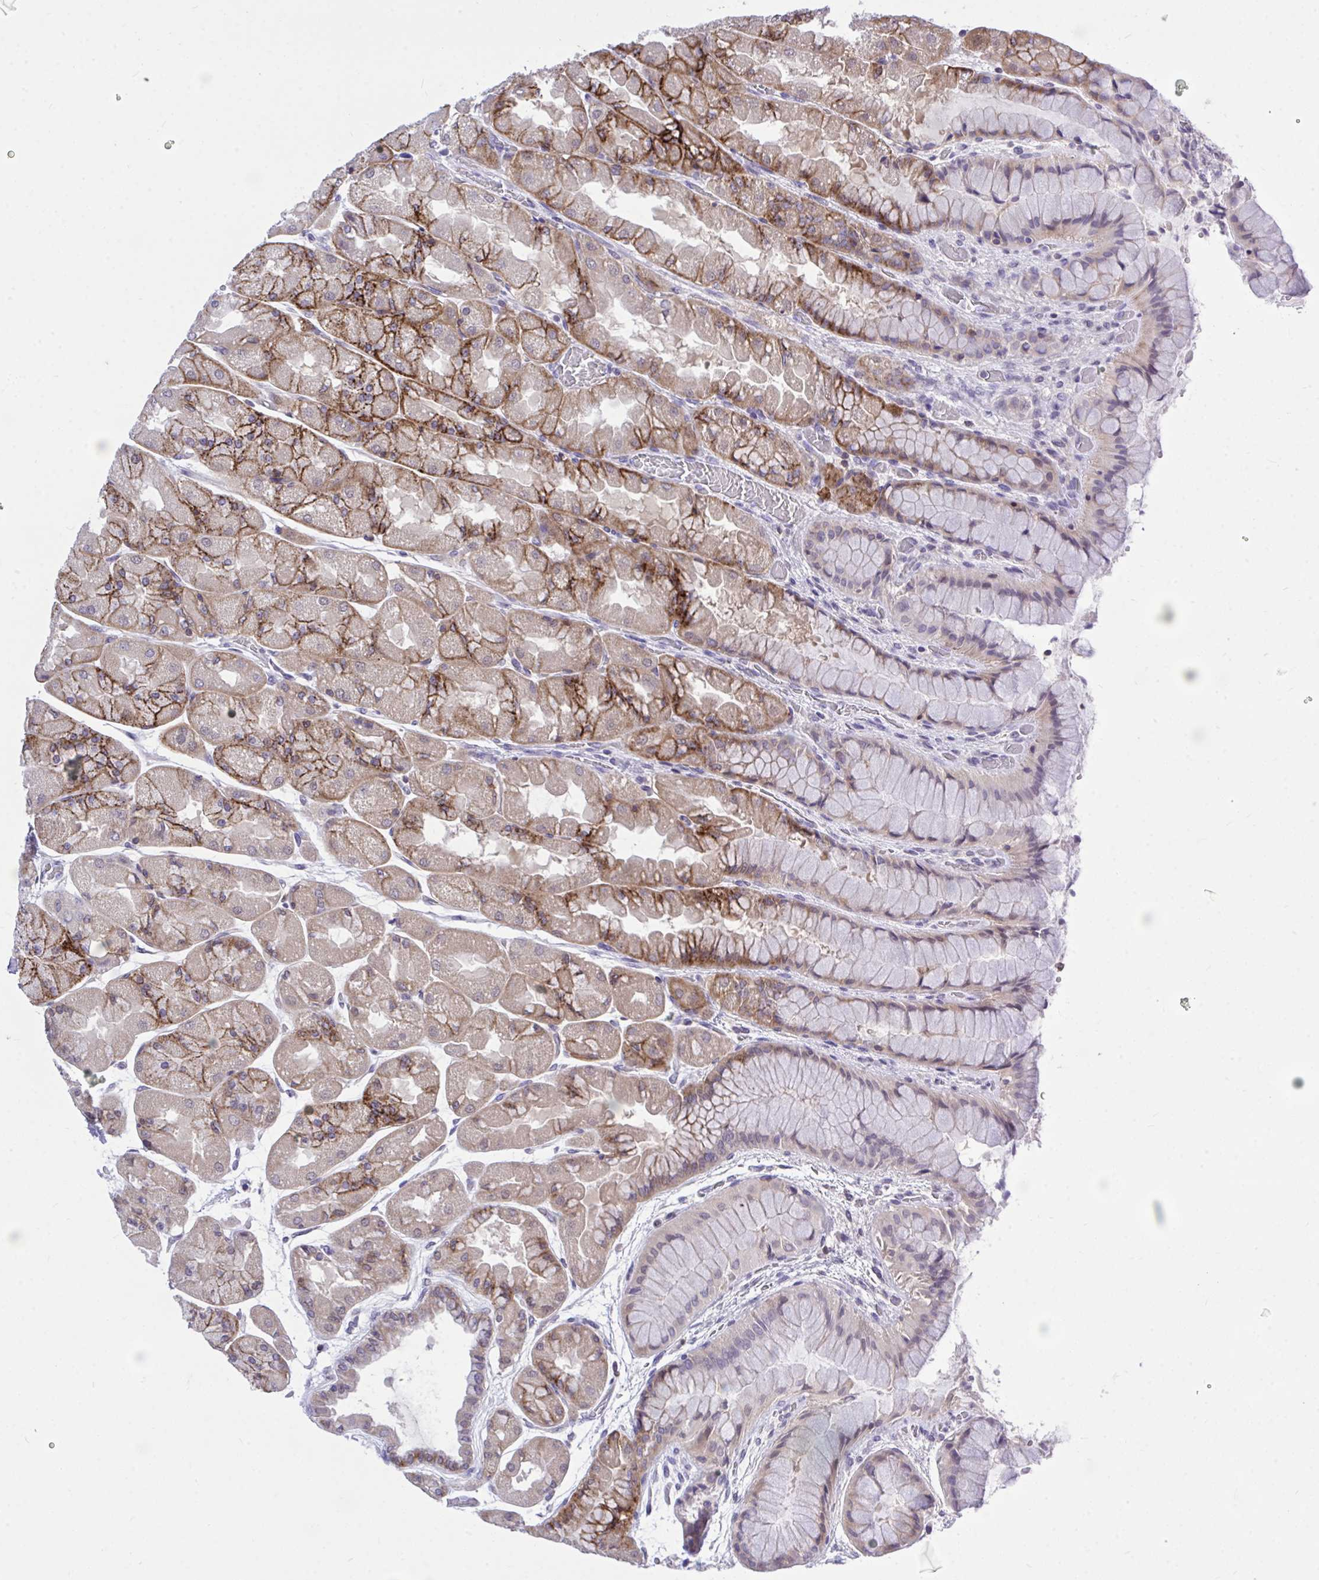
{"staining": {"intensity": "strong", "quantity": "25%-75%", "location": "cytoplasmic/membranous"}, "tissue": "stomach", "cell_type": "Glandular cells", "image_type": "normal", "snomed": [{"axis": "morphology", "description": "Normal tissue, NOS"}, {"axis": "topography", "description": "Stomach"}], "caption": "A high-resolution photomicrograph shows immunohistochemistry (IHC) staining of unremarkable stomach, which reveals strong cytoplasmic/membranous positivity in approximately 25%-75% of glandular cells. (Brightfield microscopy of DAB IHC at high magnification).", "gene": "CXCL8", "patient": {"sex": "female", "age": 61}}